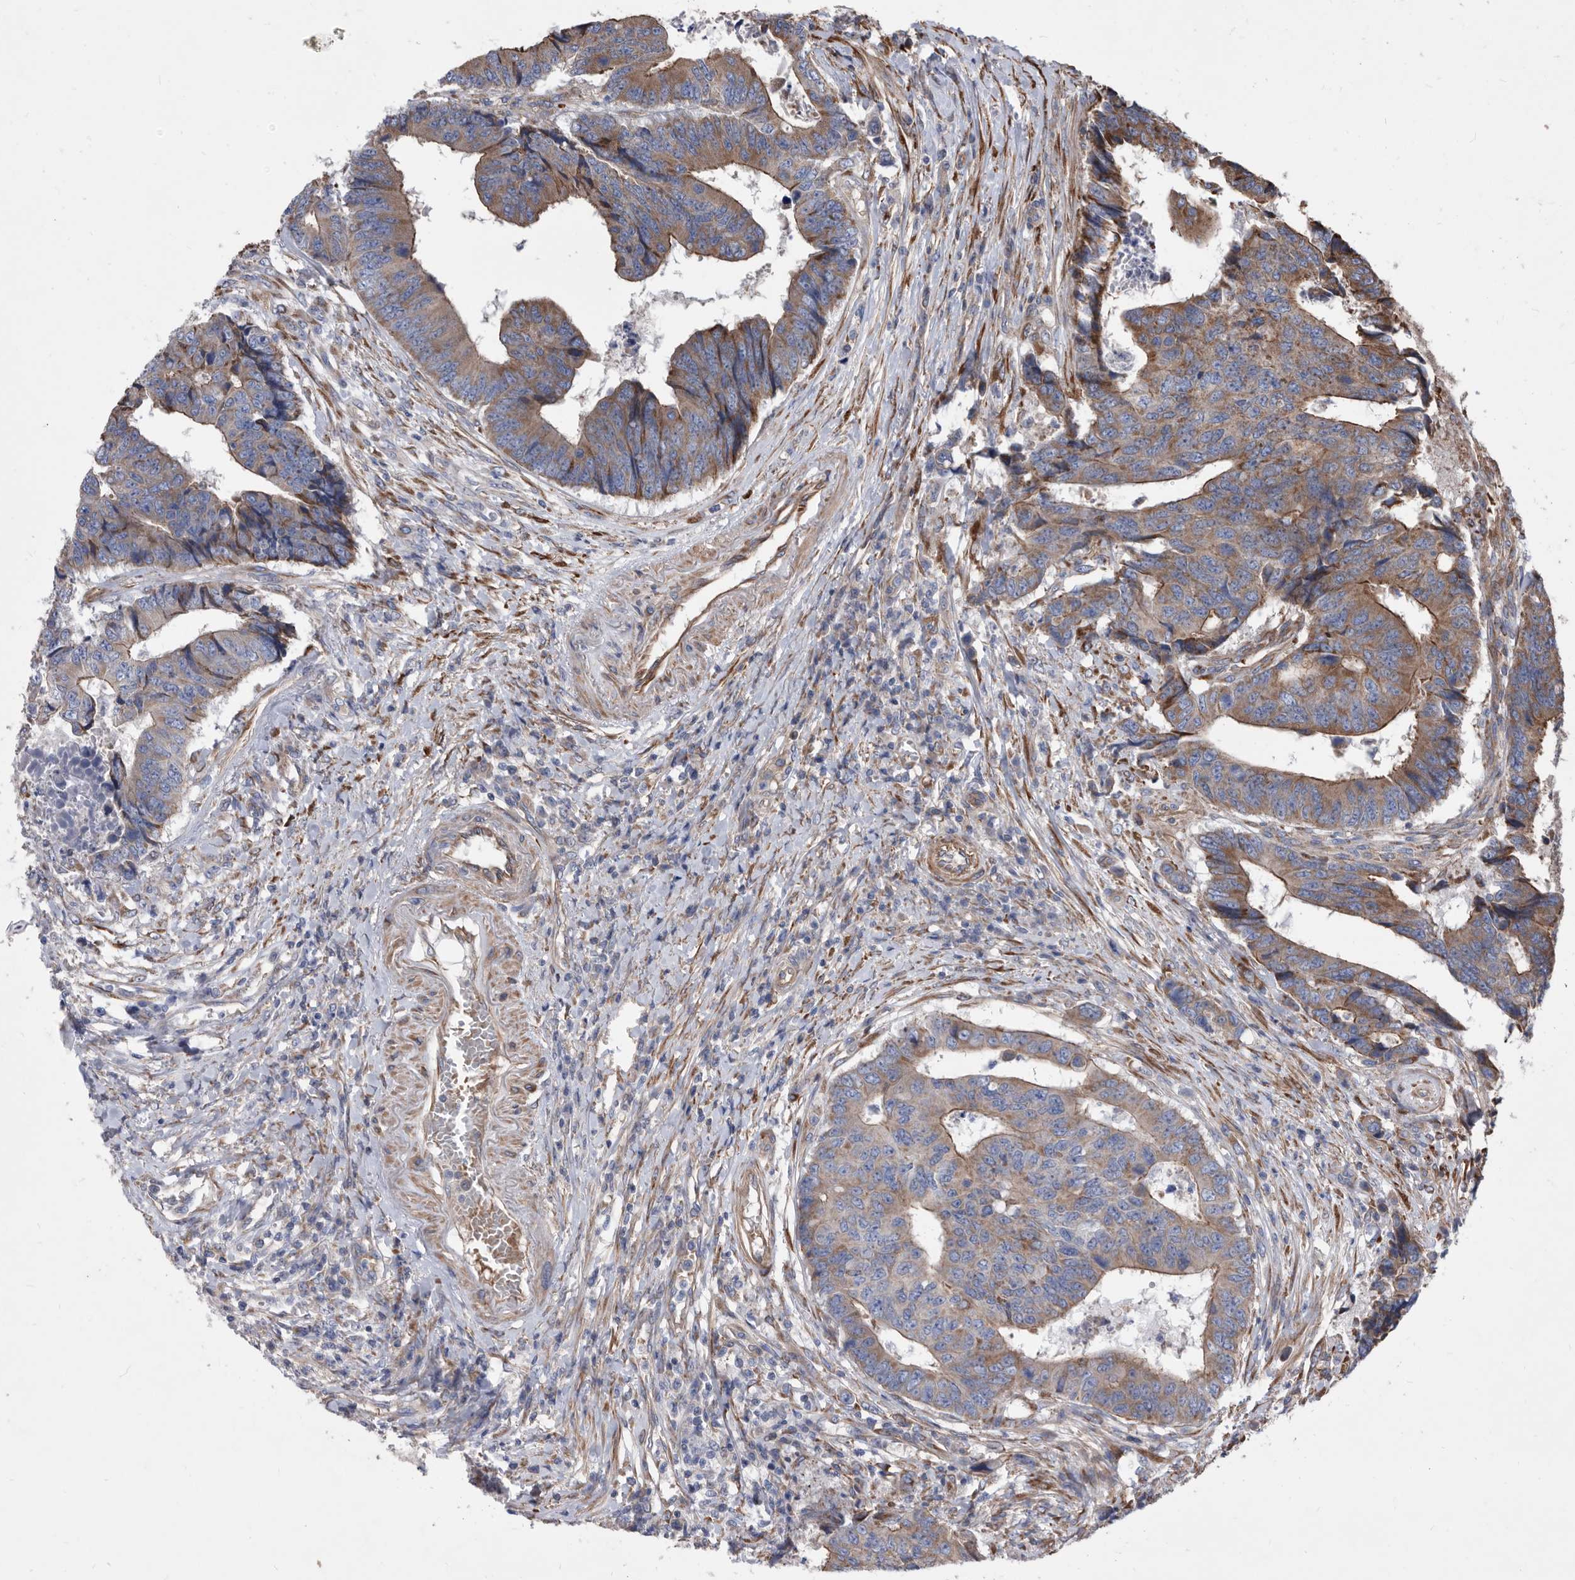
{"staining": {"intensity": "moderate", "quantity": ">75%", "location": "cytoplasmic/membranous"}, "tissue": "colorectal cancer", "cell_type": "Tumor cells", "image_type": "cancer", "snomed": [{"axis": "morphology", "description": "Adenocarcinoma, NOS"}, {"axis": "topography", "description": "Rectum"}], "caption": "The micrograph demonstrates immunohistochemical staining of colorectal cancer (adenocarcinoma). There is moderate cytoplasmic/membranous positivity is appreciated in approximately >75% of tumor cells.", "gene": "ATP13A3", "patient": {"sex": "male", "age": 84}}